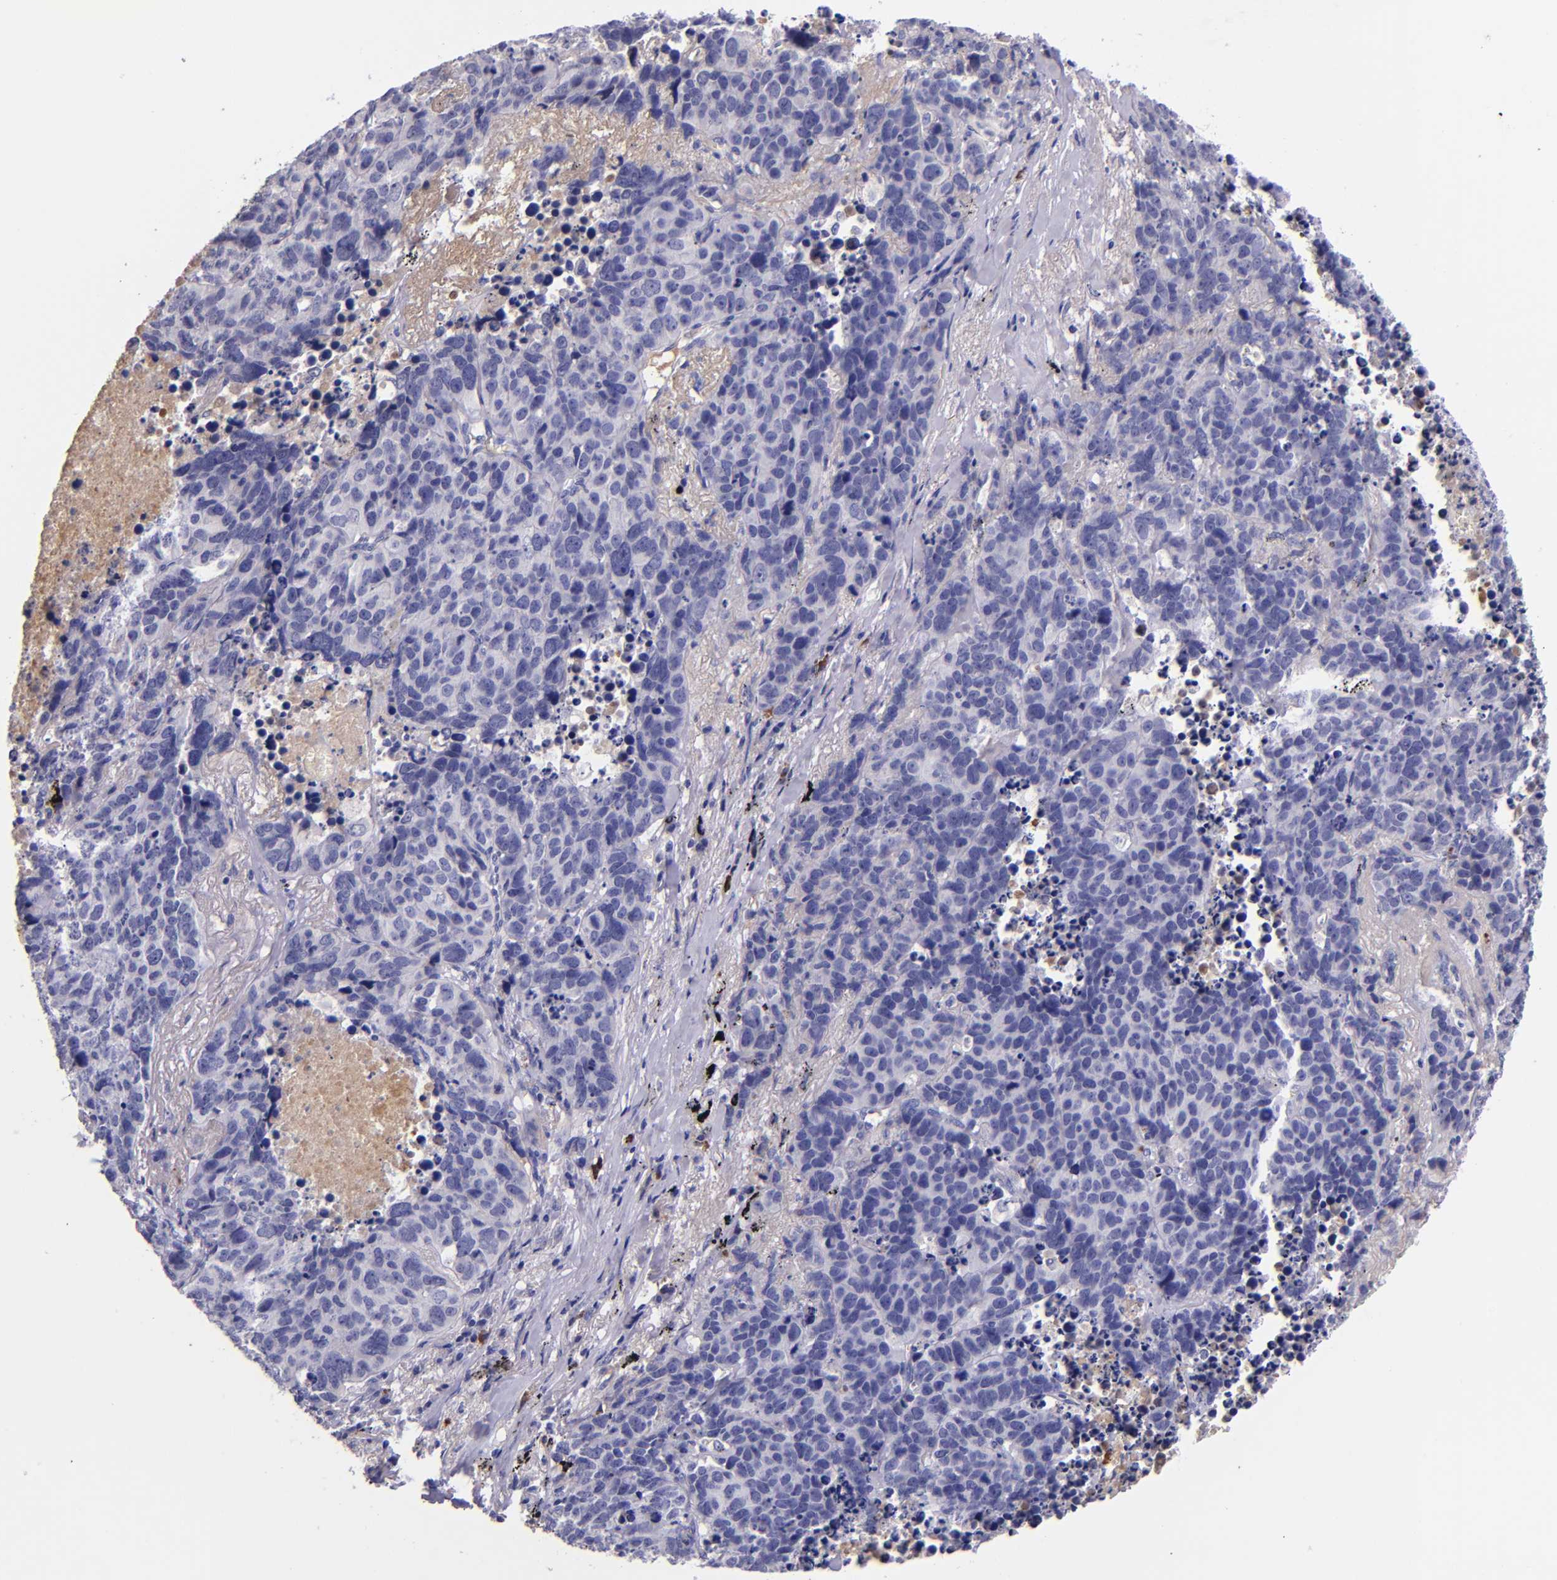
{"staining": {"intensity": "negative", "quantity": "none", "location": "none"}, "tissue": "lung cancer", "cell_type": "Tumor cells", "image_type": "cancer", "snomed": [{"axis": "morphology", "description": "Carcinoid, malignant, NOS"}, {"axis": "topography", "description": "Lung"}], "caption": "IHC micrograph of lung malignant carcinoid stained for a protein (brown), which displays no staining in tumor cells.", "gene": "KNG1", "patient": {"sex": "male", "age": 60}}